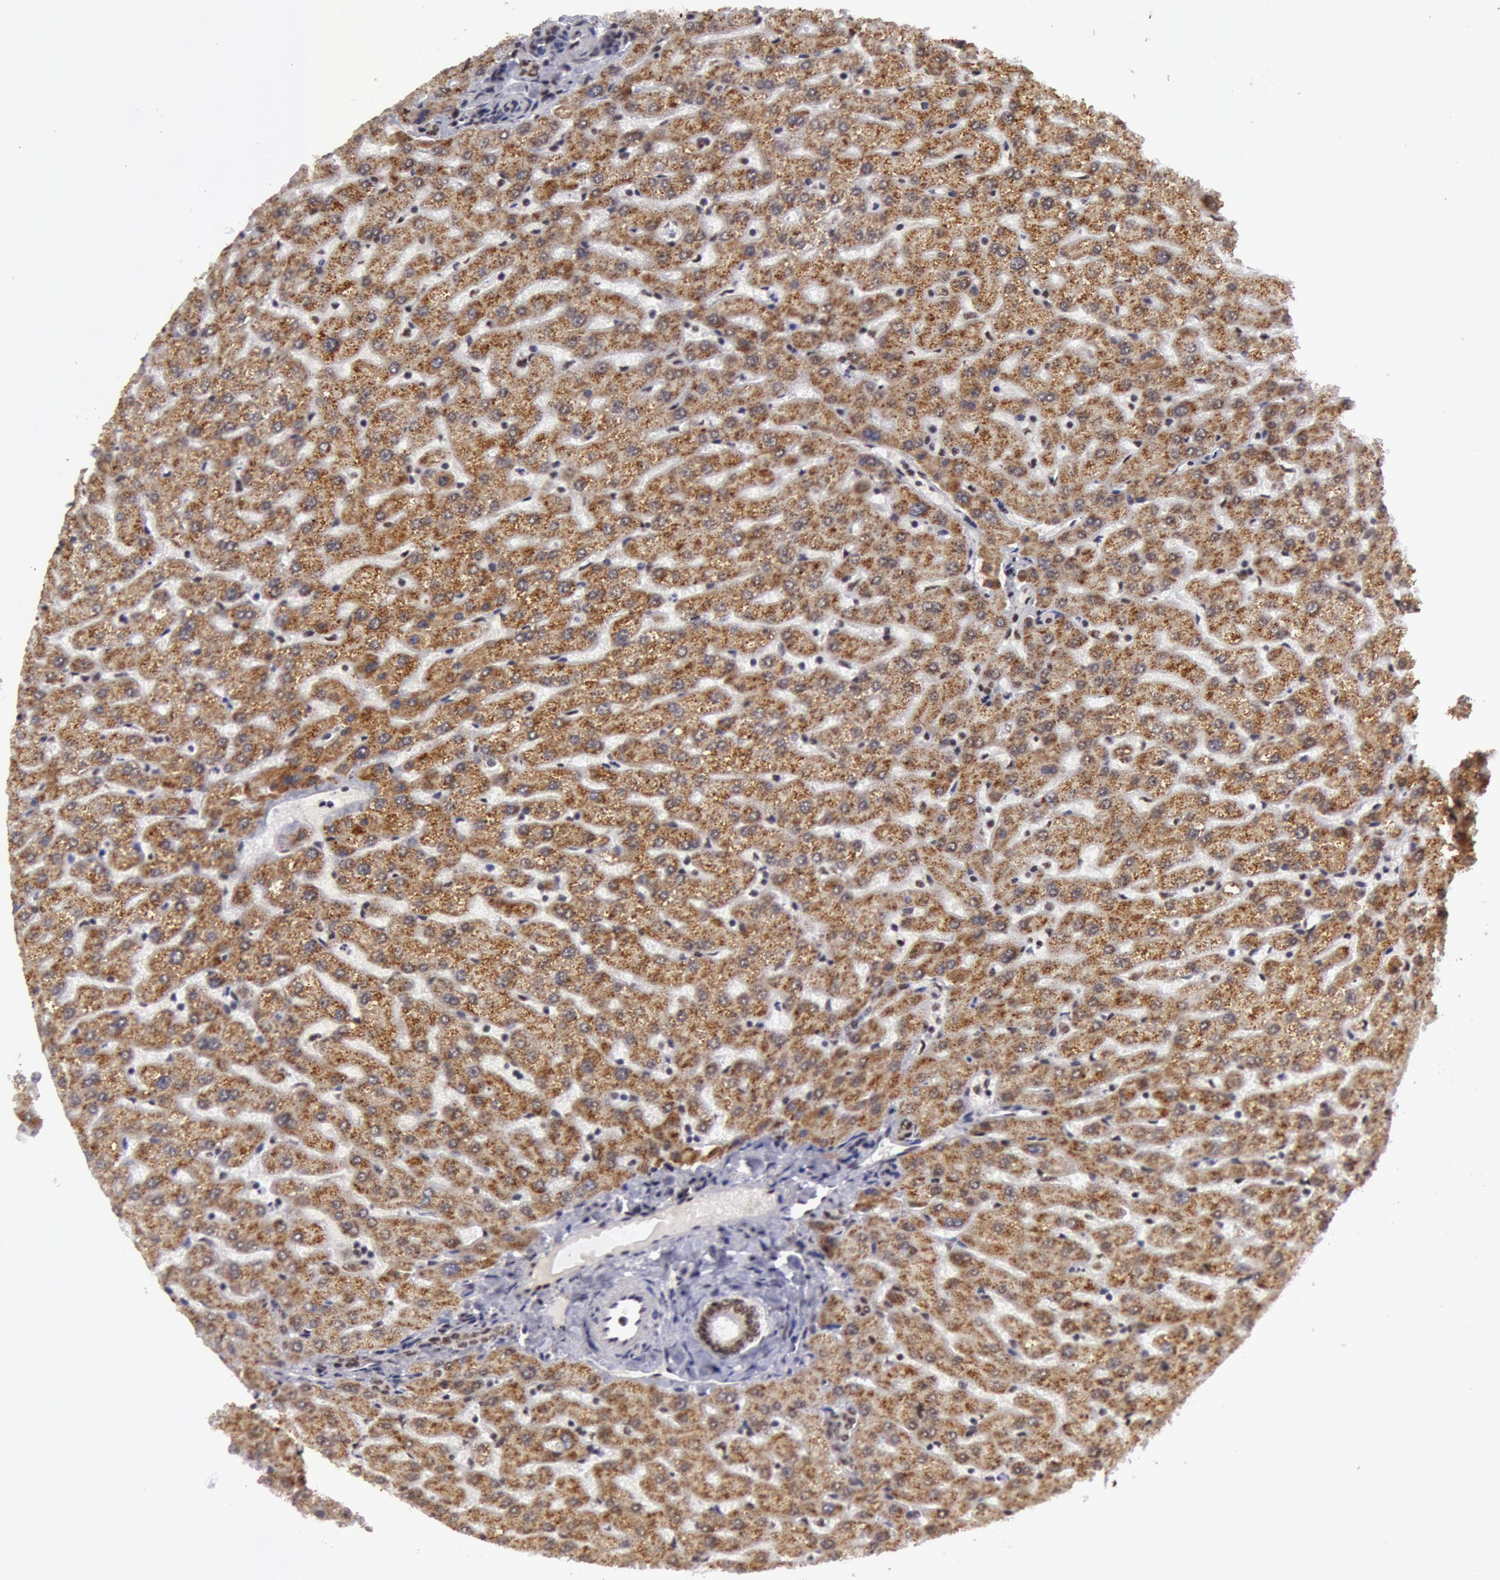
{"staining": {"intensity": "weak", "quantity": "25%-75%", "location": "cytoplasmic/membranous"}, "tissue": "liver", "cell_type": "Cholangiocytes", "image_type": "normal", "snomed": [{"axis": "morphology", "description": "Normal tissue, NOS"}, {"axis": "morphology", "description": "Fibrosis, NOS"}, {"axis": "topography", "description": "Liver"}], "caption": "Liver stained with a protein marker displays weak staining in cholangiocytes.", "gene": "VRTN", "patient": {"sex": "female", "age": 29}}